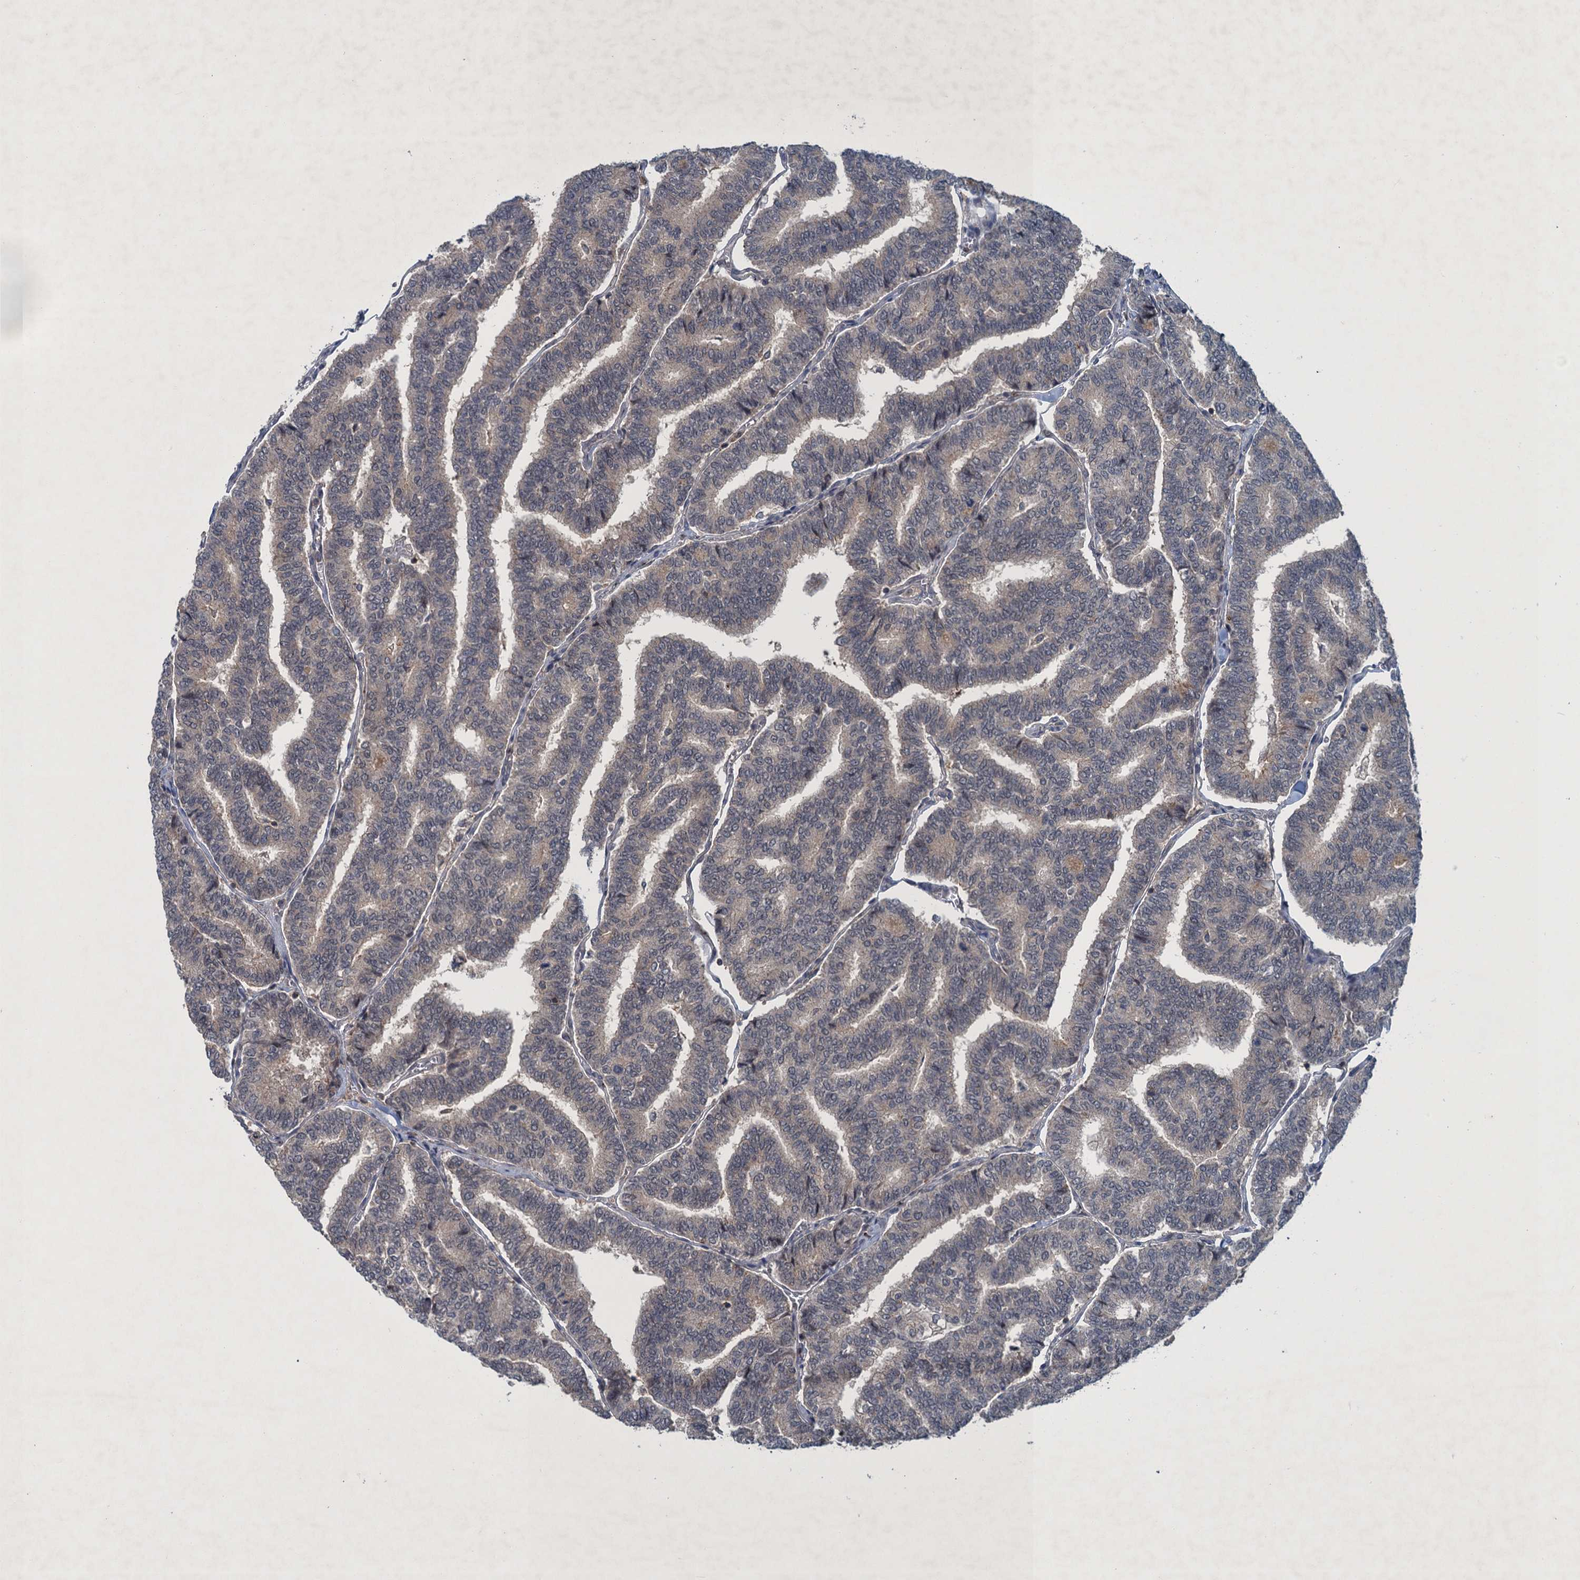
{"staining": {"intensity": "negative", "quantity": "none", "location": "none"}, "tissue": "thyroid cancer", "cell_type": "Tumor cells", "image_type": "cancer", "snomed": [{"axis": "morphology", "description": "Papillary adenocarcinoma, NOS"}, {"axis": "topography", "description": "Thyroid gland"}], "caption": "Immunohistochemical staining of human thyroid cancer (papillary adenocarcinoma) shows no significant positivity in tumor cells.", "gene": "RNF165", "patient": {"sex": "female", "age": 35}}